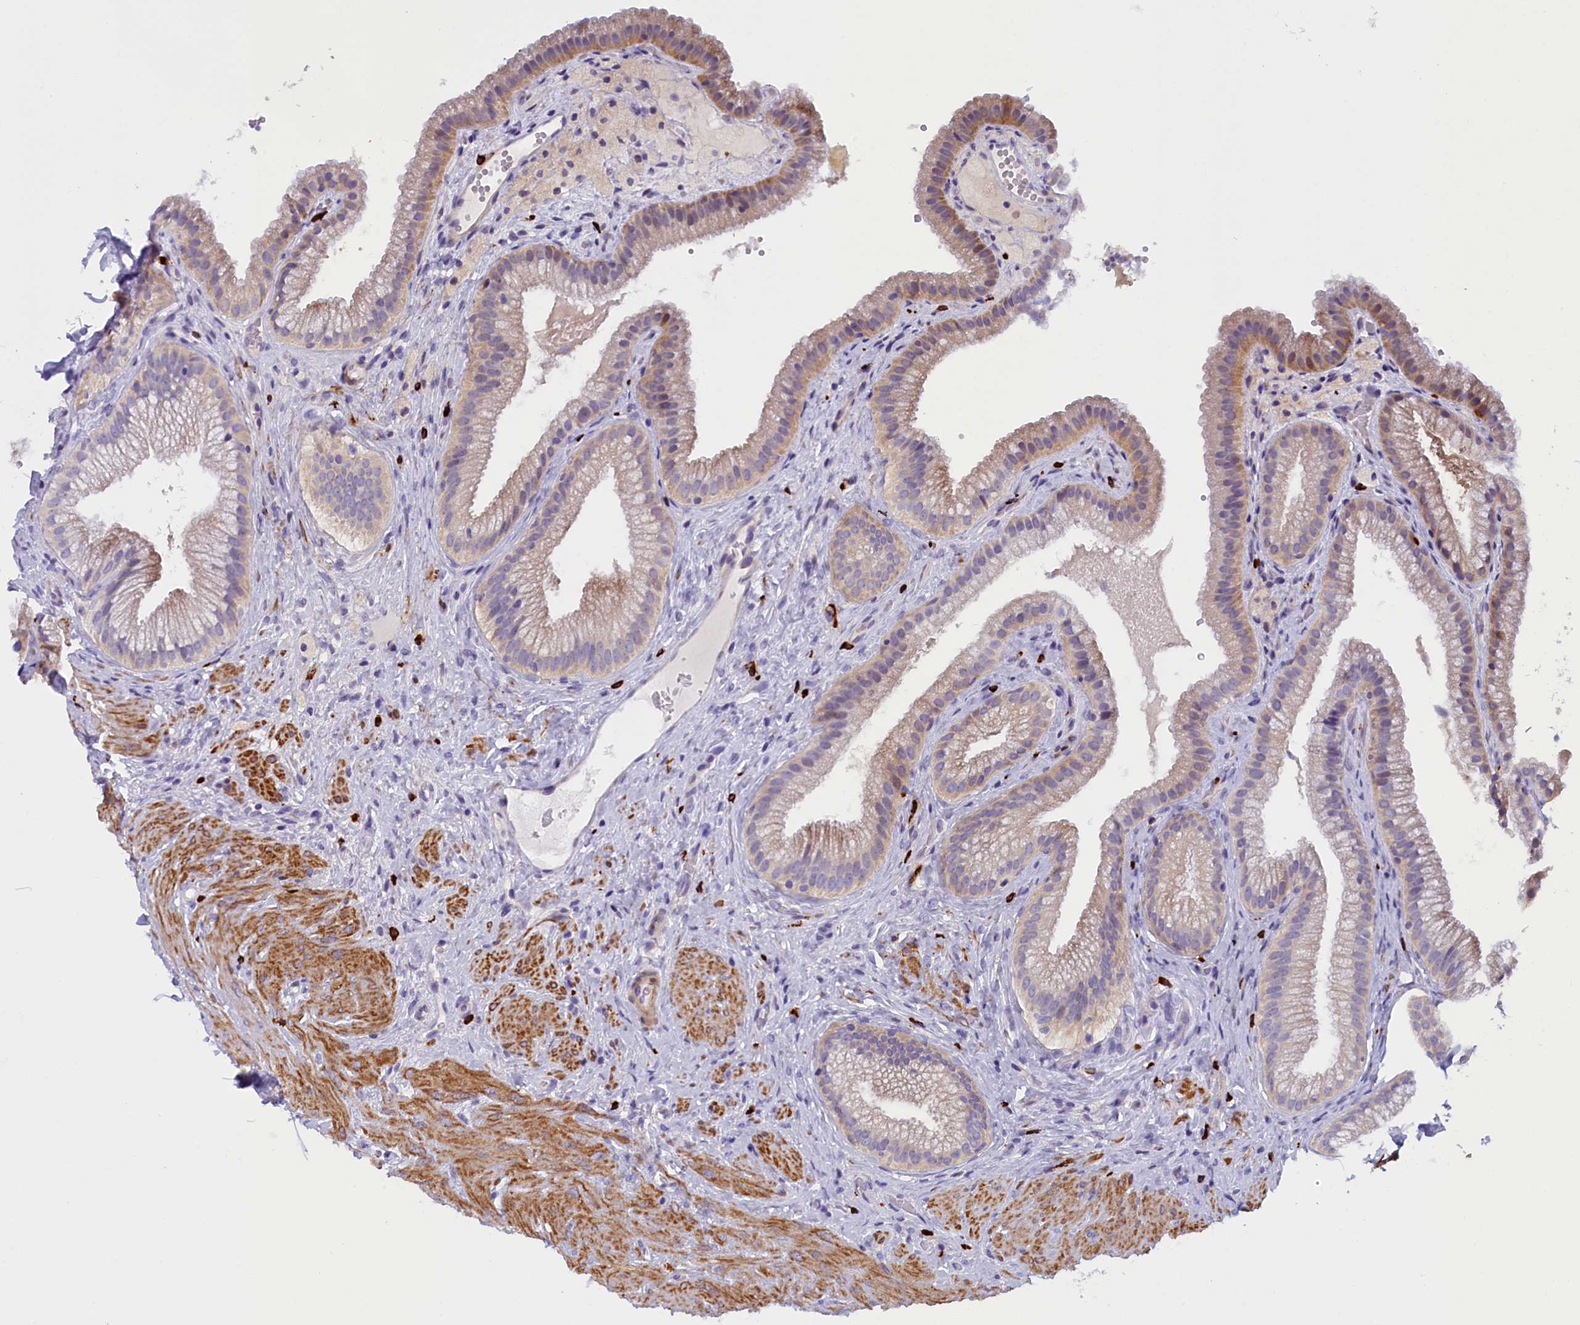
{"staining": {"intensity": "moderate", "quantity": "25%-75%", "location": "cytoplasmic/membranous"}, "tissue": "gallbladder", "cell_type": "Glandular cells", "image_type": "normal", "snomed": [{"axis": "morphology", "description": "Normal tissue, NOS"}, {"axis": "morphology", "description": "Inflammation, NOS"}, {"axis": "topography", "description": "Gallbladder"}], "caption": "Protein expression analysis of unremarkable human gallbladder reveals moderate cytoplasmic/membranous expression in about 25%-75% of glandular cells.", "gene": "RTTN", "patient": {"sex": "male", "age": 51}}